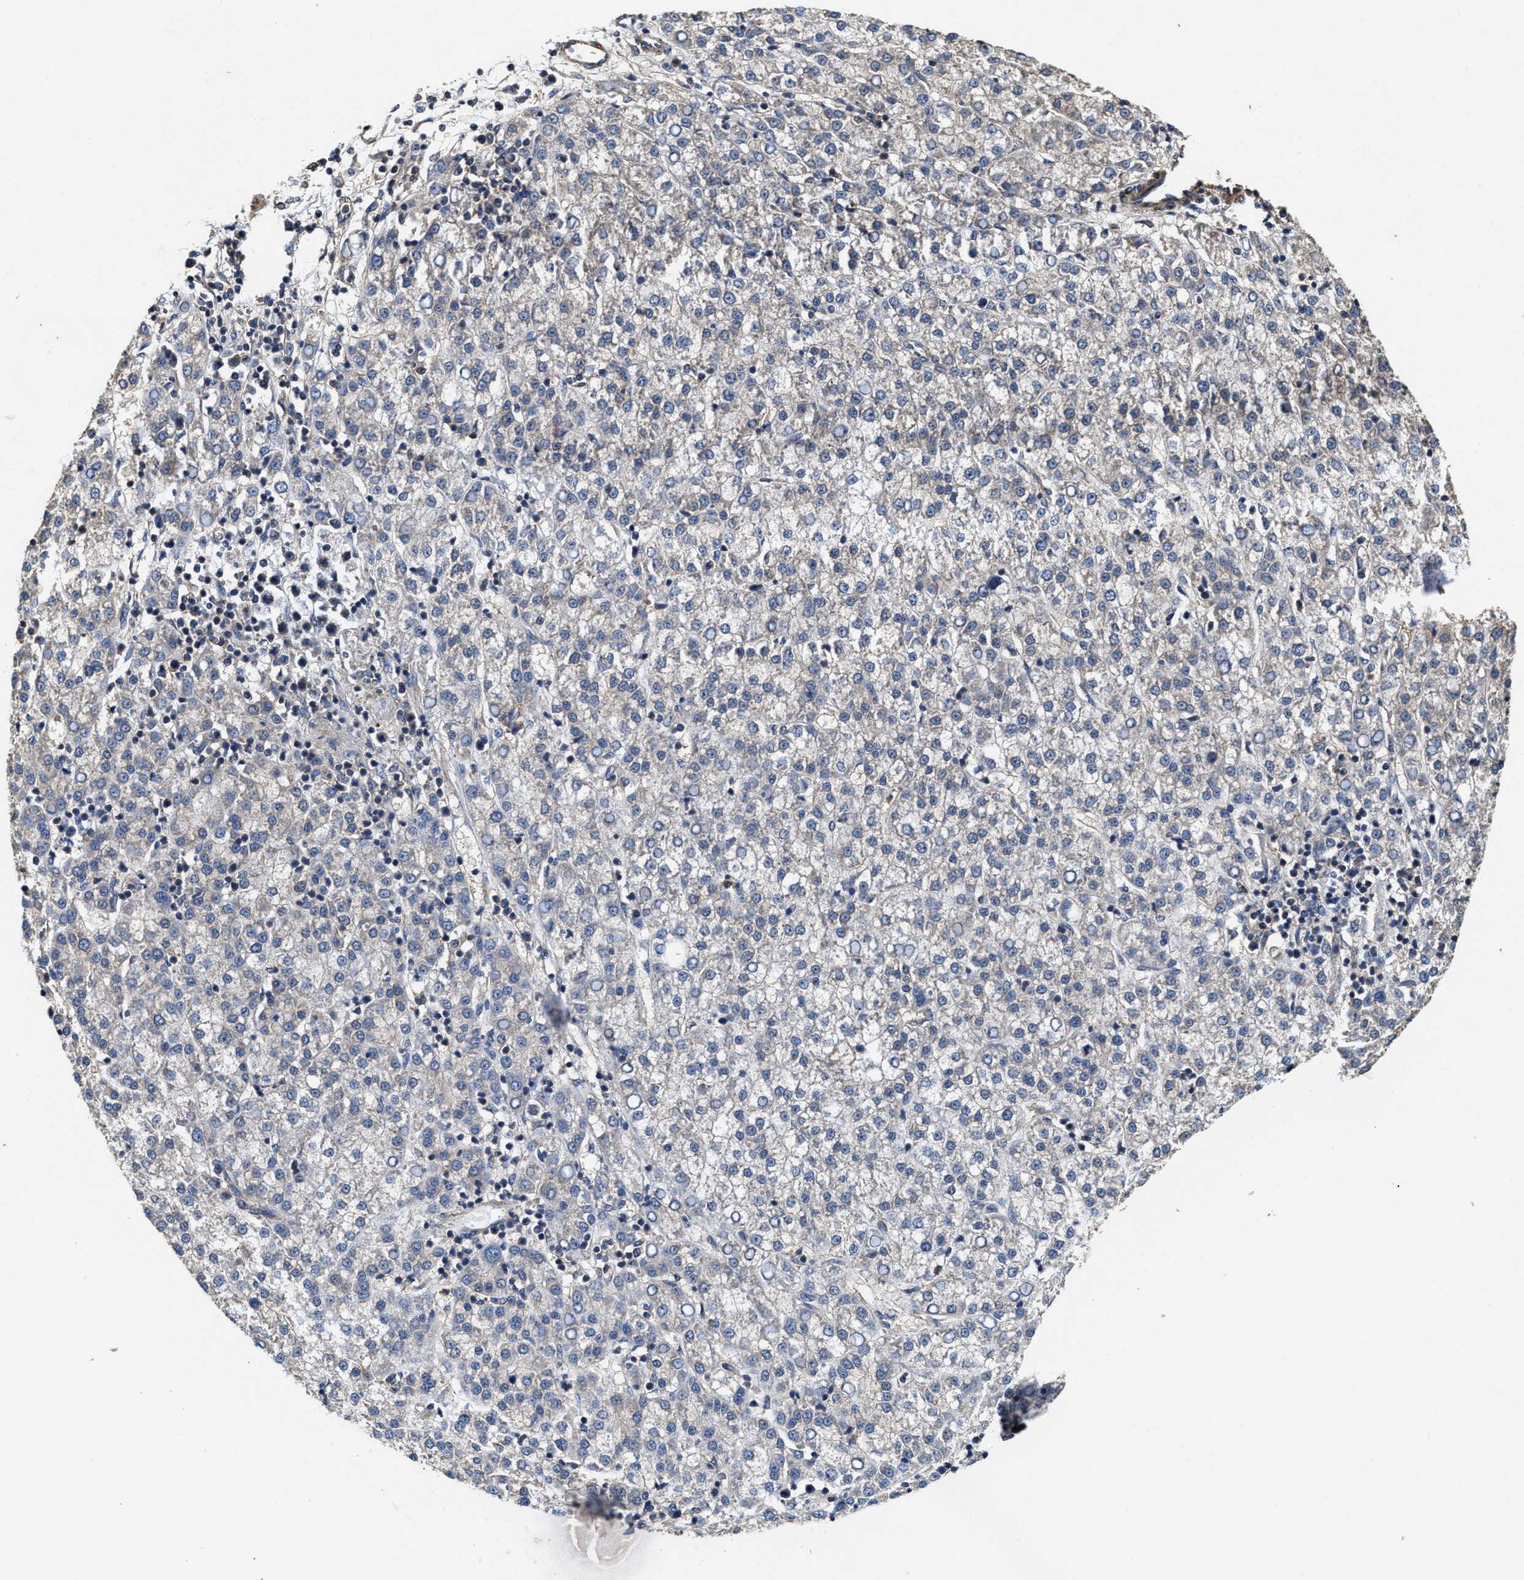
{"staining": {"intensity": "negative", "quantity": "none", "location": "none"}, "tissue": "liver cancer", "cell_type": "Tumor cells", "image_type": "cancer", "snomed": [{"axis": "morphology", "description": "Carcinoma, Hepatocellular, NOS"}, {"axis": "topography", "description": "Liver"}], "caption": "Tumor cells are negative for brown protein staining in liver hepatocellular carcinoma.", "gene": "SFXN4", "patient": {"sex": "female", "age": 58}}